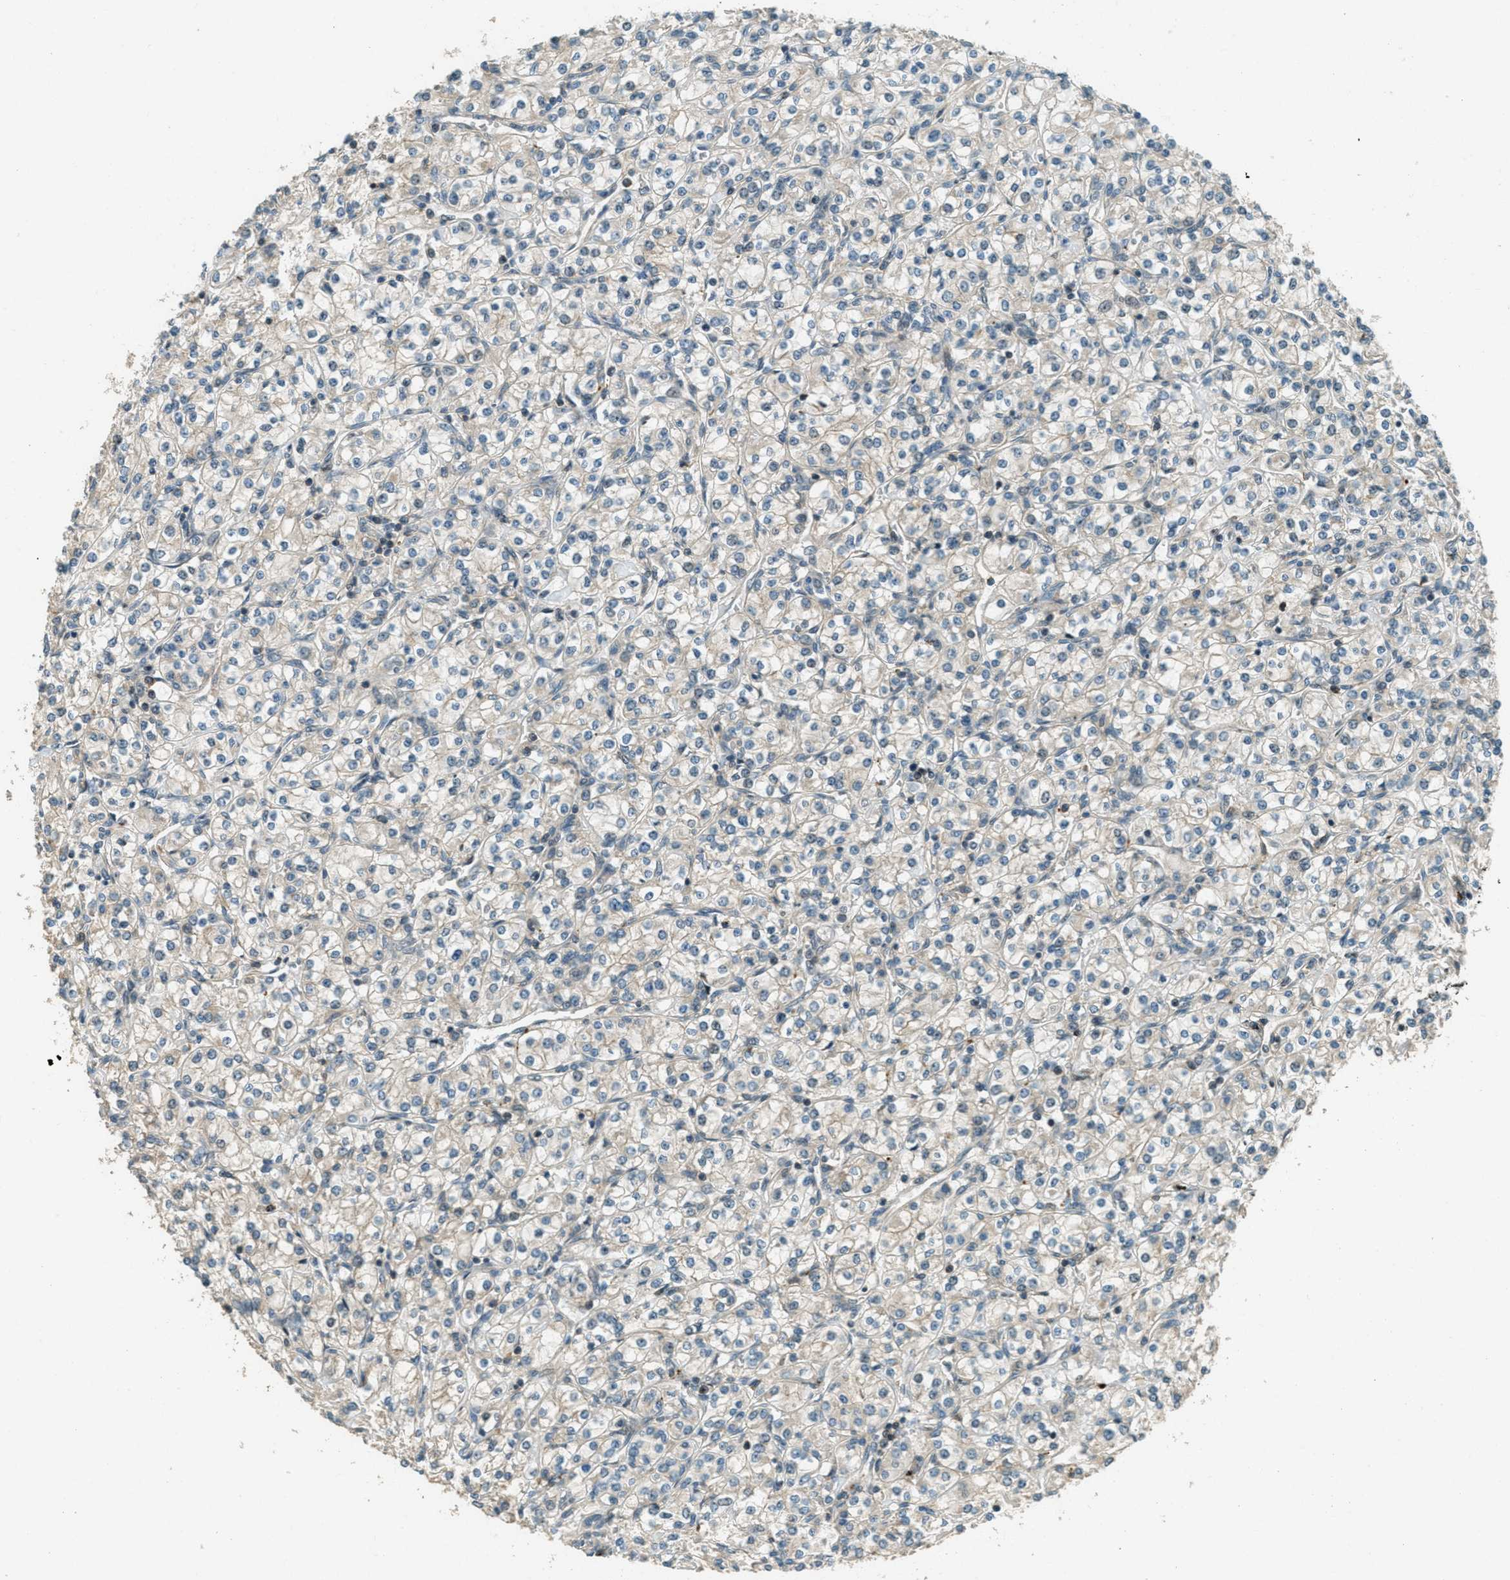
{"staining": {"intensity": "weak", "quantity": "25%-75%", "location": "cytoplasmic/membranous"}, "tissue": "renal cancer", "cell_type": "Tumor cells", "image_type": "cancer", "snomed": [{"axis": "morphology", "description": "Adenocarcinoma, NOS"}, {"axis": "topography", "description": "Kidney"}], "caption": "Adenocarcinoma (renal) stained with DAB immunohistochemistry demonstrates low levels of weak cytoplasmic/membranous staining in about 25%-75% of tumor cells.", "gene": "PTPN23", "patient": {"sex": "male", "age": 77}}